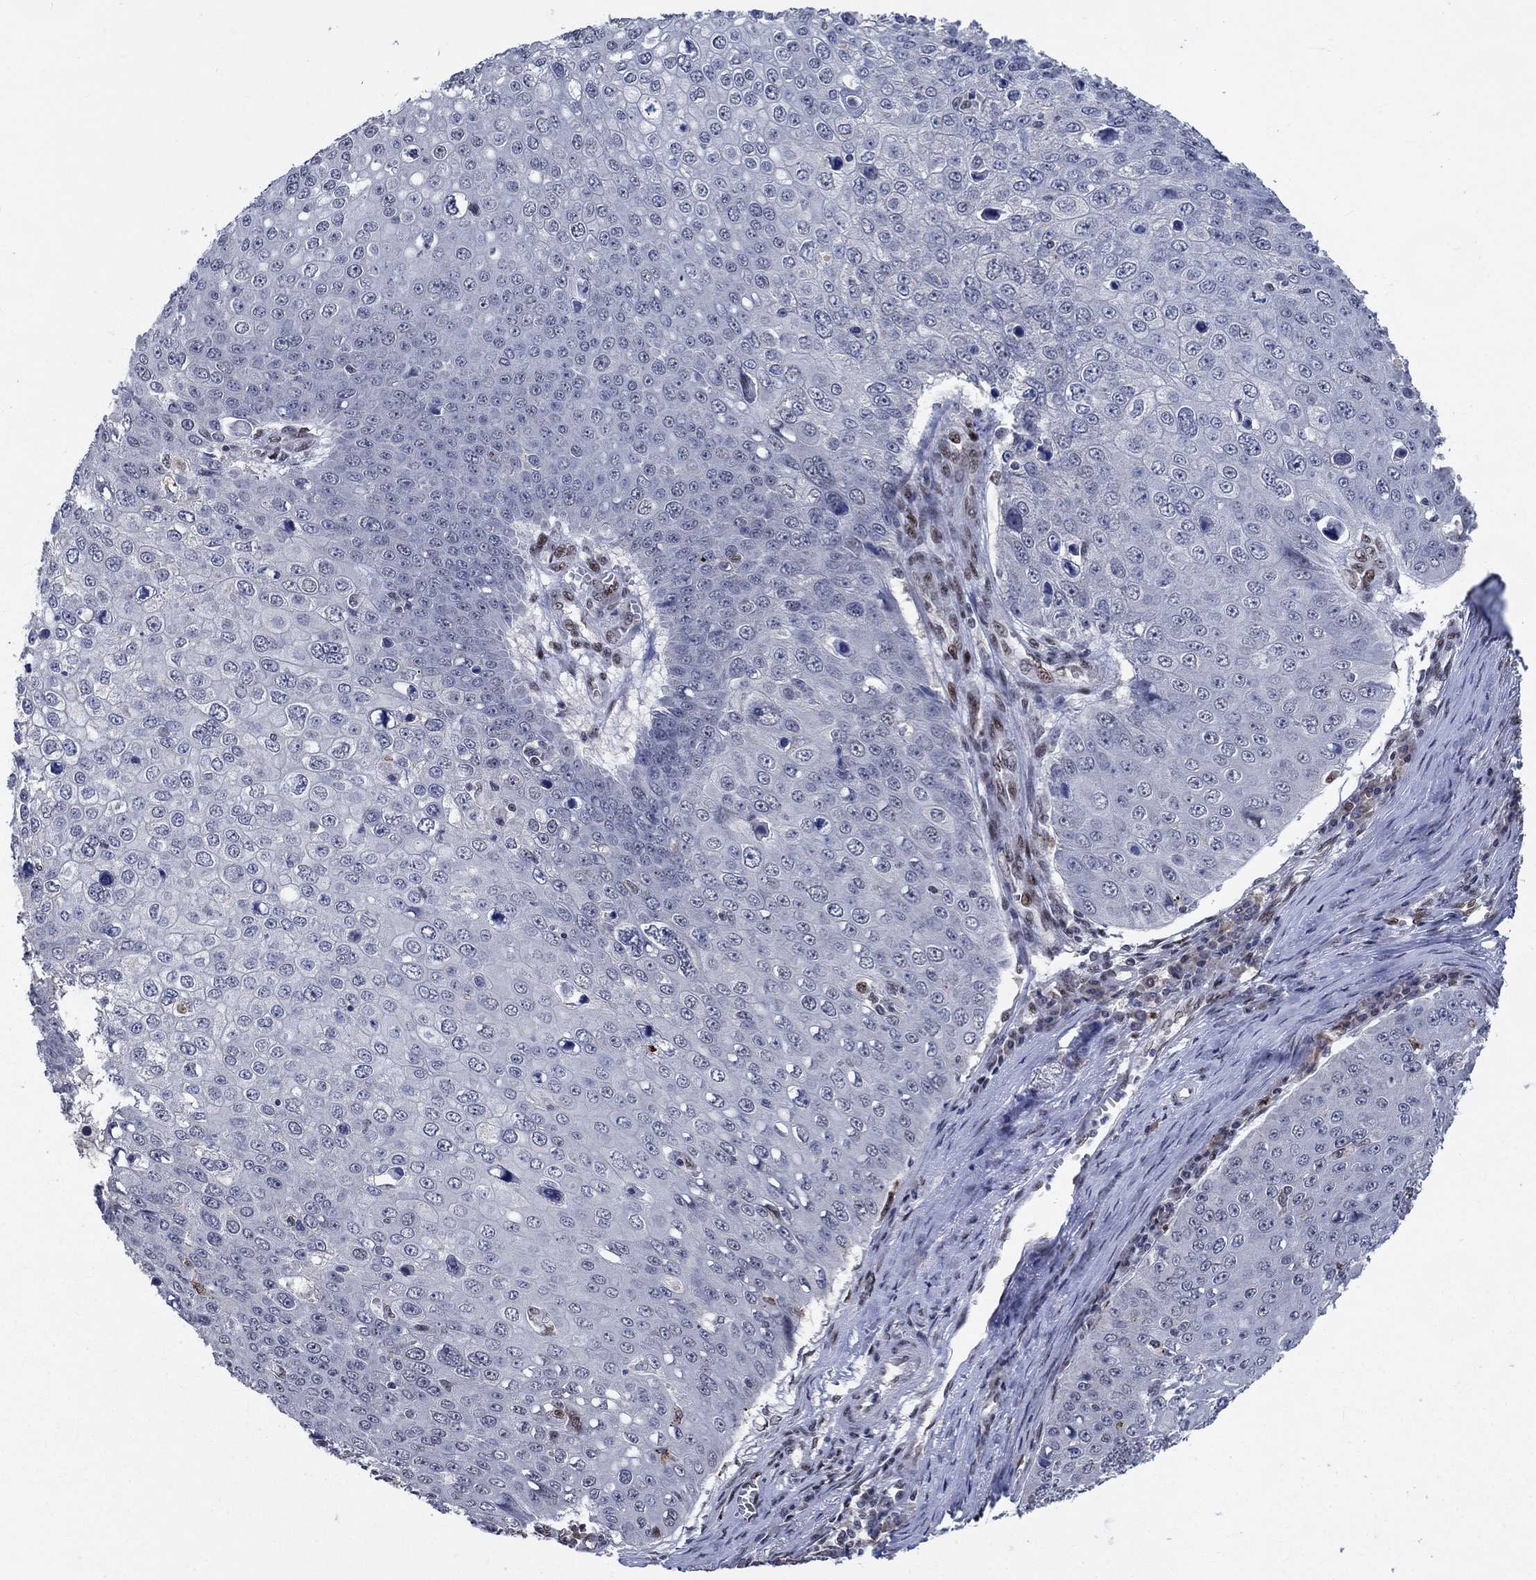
{"staining": {"intensity": "negative", "quantity": "none", "location": "none"}, "tissue": "skin cancer", "cell_type": "Tumor cells", "image_type": "cancer", "snomed": [{"axis": "morphology", "description": "Squamous cell carcinoma, NOS"}, {"axis": "topography", "description": "Skin"}], "caption": "IHC of skin cancer (squamous cell carcinoma) shows no positivity in tumor cells. (Stains: DAB (3,3'-diaminobenzidine) immunohistochemistry with hematoxylin counter stain, Microscopy: brightfield microscopy at high magnification).", "gene": "HTN1", "patient": {"sex": "male", "age": 71}}